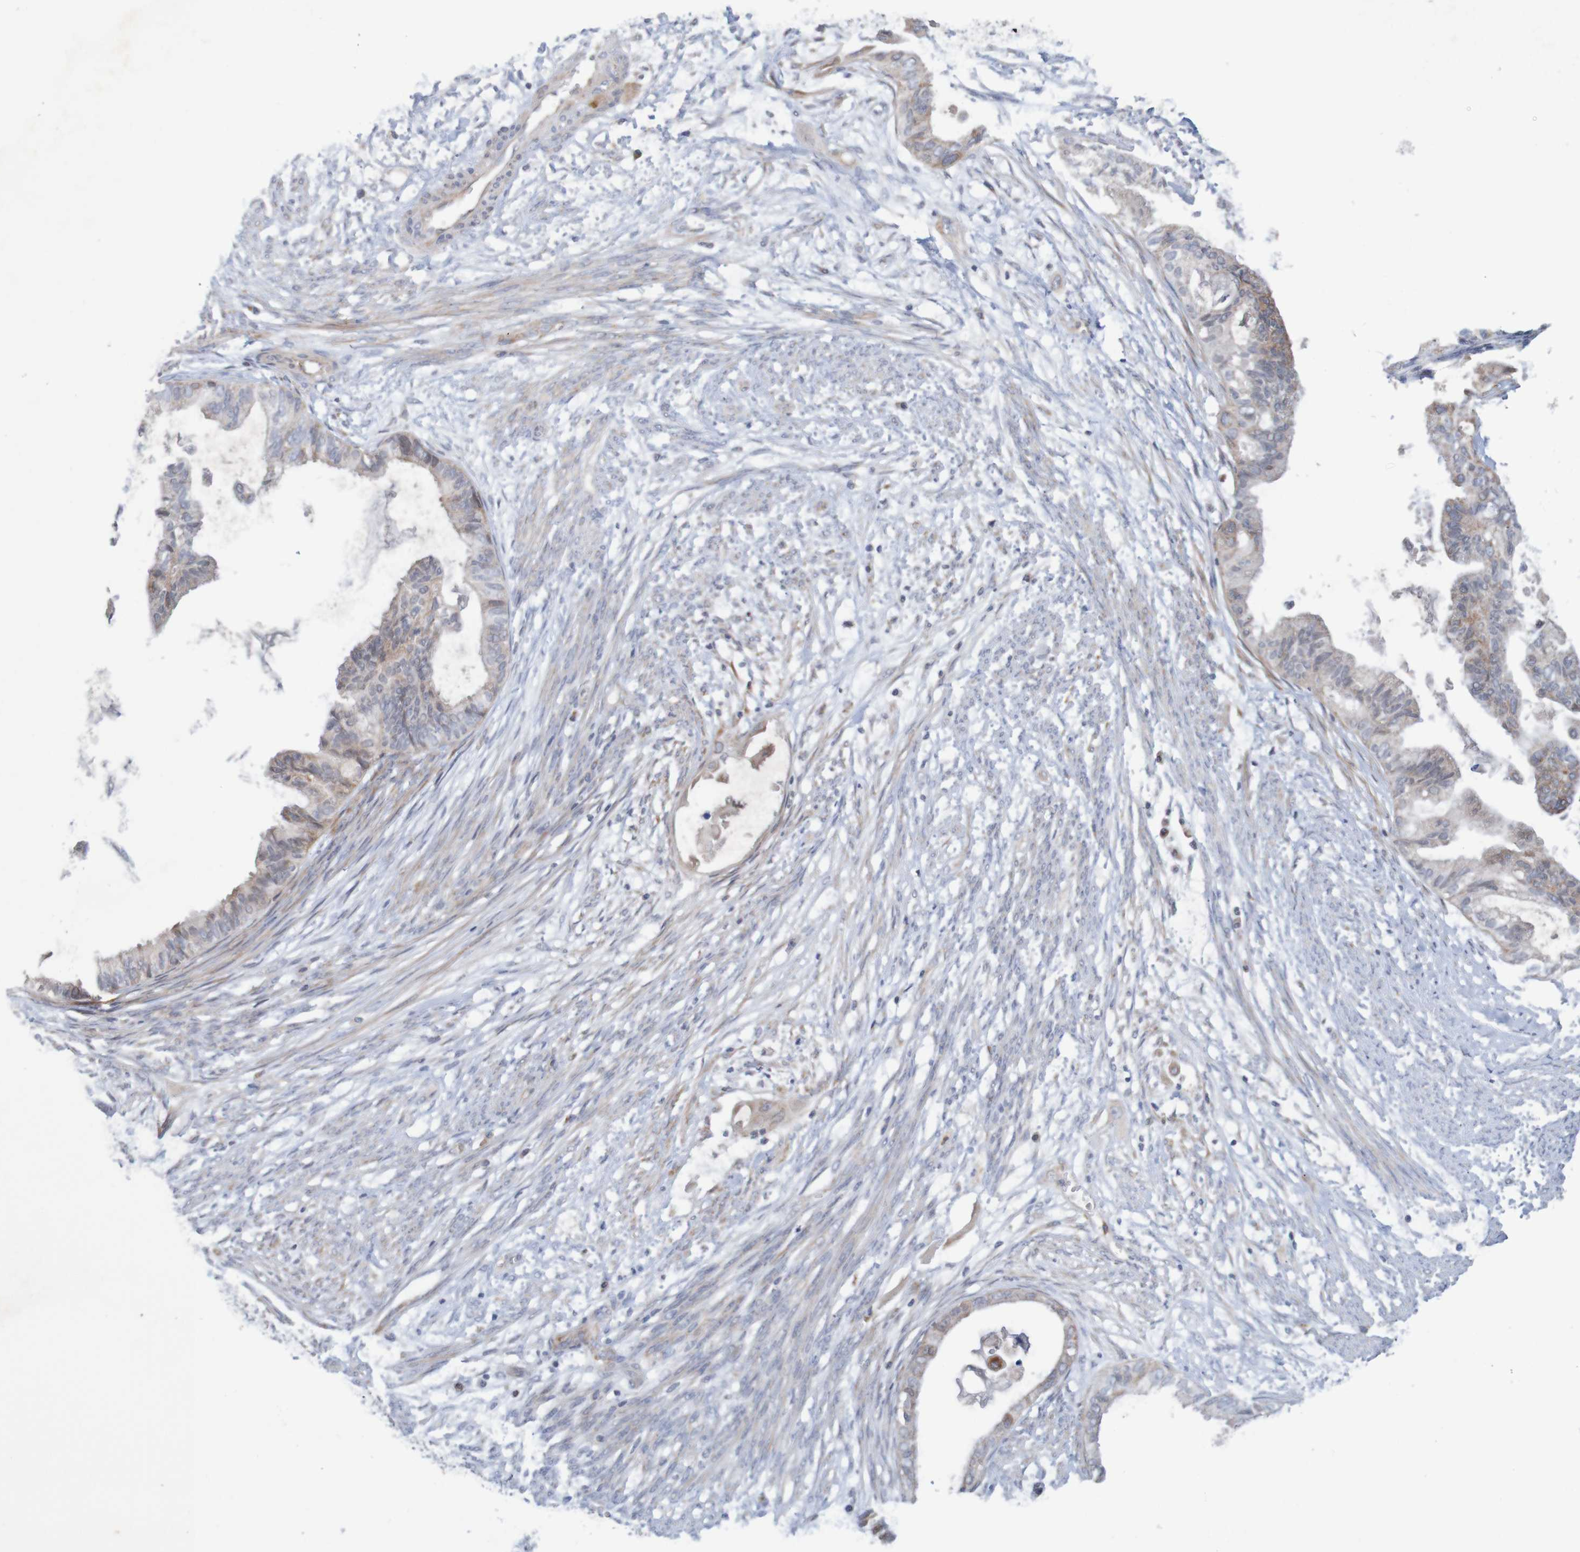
{"staining": {"intensity": "negative", "quantity": "none", "location": "none"}, "tissue": "cervical cancer", "cell_type": "Tumor cells", "image_type": "cancer", "snomed": [{"axis": "morphology", "description": "Normal tissue, NOS"}, {"axis": "morphology", "description": "Adenocarcinoma, NOS"}, {"axis": "topography", "description": "Cervix"}, {"axis": "topography", "description": "Endometrium"}], "caption": "A photomicrograph of human cervical cancer (adenocarcinoma) is negative for staining in tumor cells. (DAB immunohistochemistry (IHC) visualized using brightfield microscopy, high magnification).", "gene": "NAV2", "patient": {"sex": "female", "age": 86}}